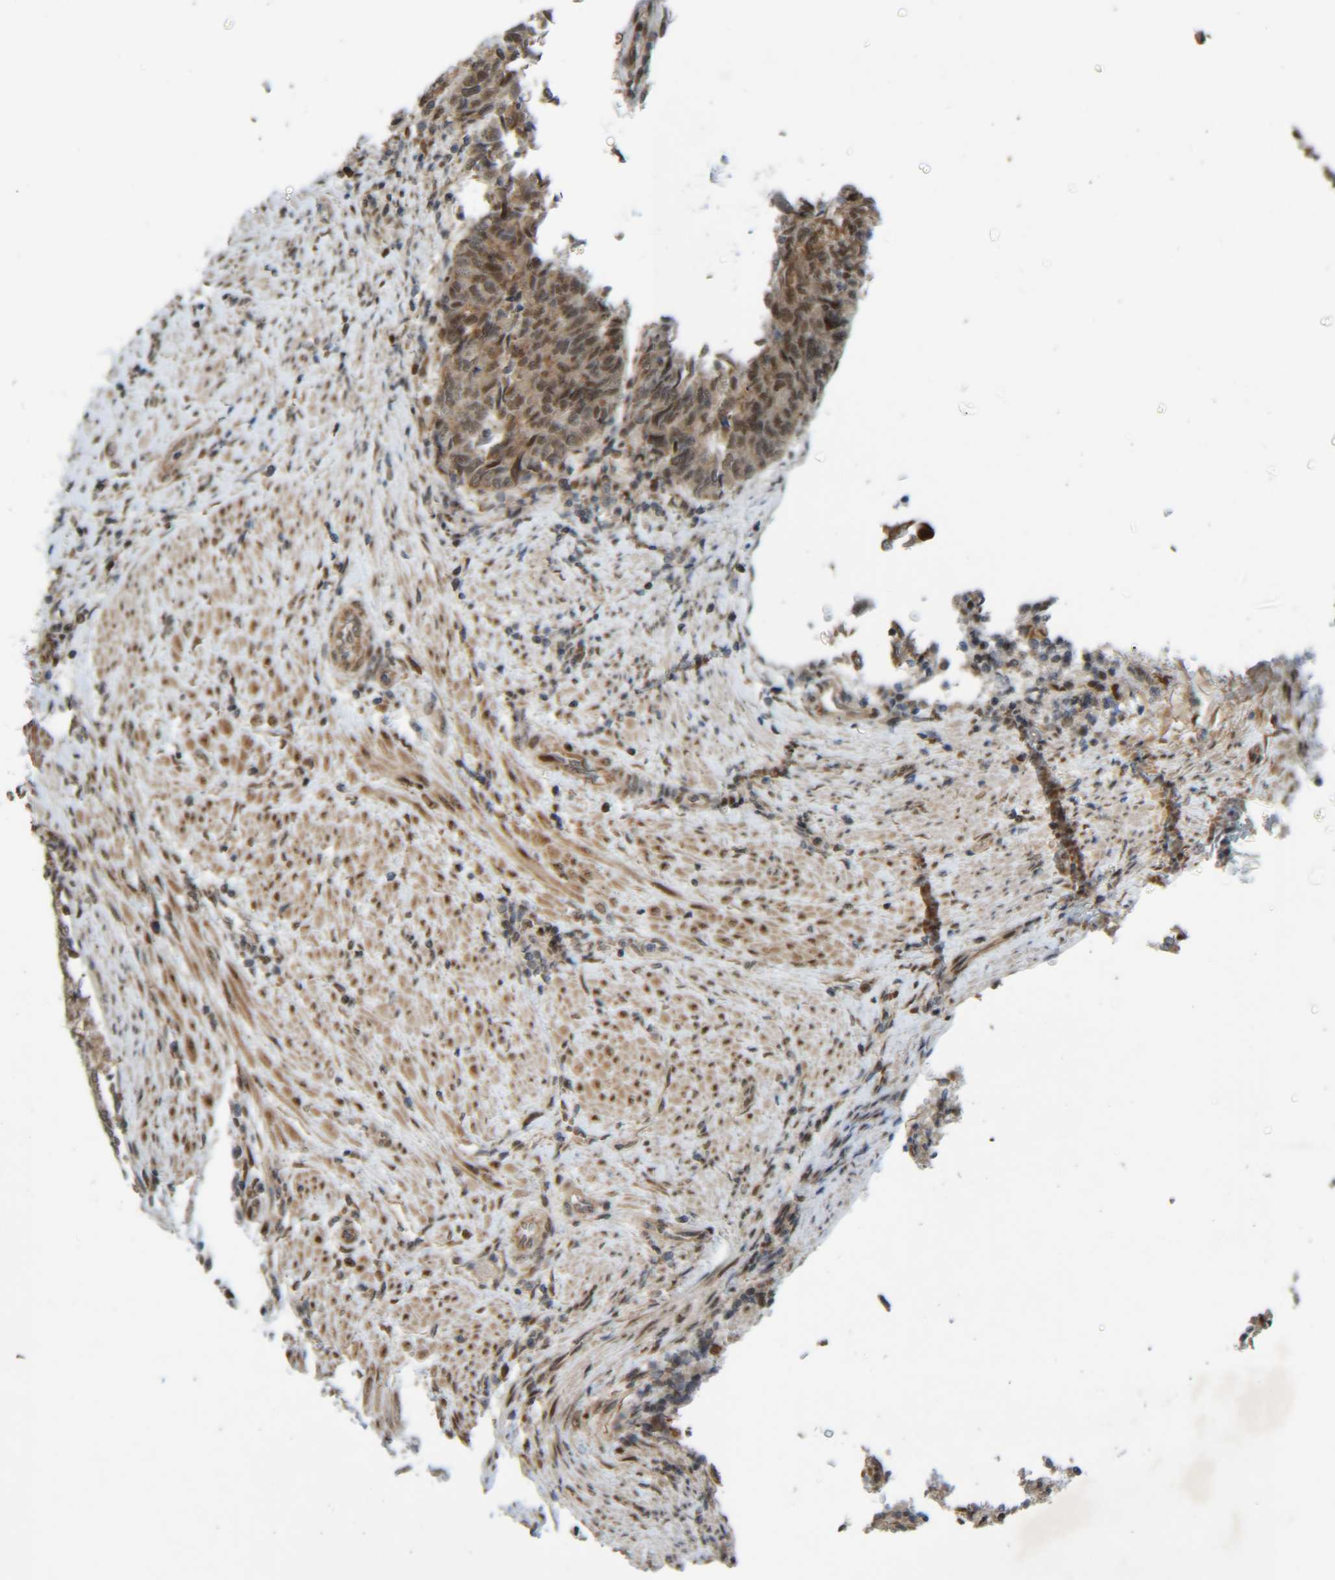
{"staining": {"intensity": "moderate", "quantity": ">75%", "location": "cytoplasmic/membranous,nuclear"}, "tissue": "endometrial cancer", "cell_type": "Tumor cells", "image_type": "cancer", "snomed": [{"axis": "morphology", "description": "Adenocarcinoma, NOS"}, {"axis": "topography", "description": "Endometrium"}], "caption": "Endometrial cancer (adenocarcinoma) stained with a protein marker displays moderate staining in tumor cells.", "gene": "CCDC57", "patient": {"sex": "female", "age": 80}}